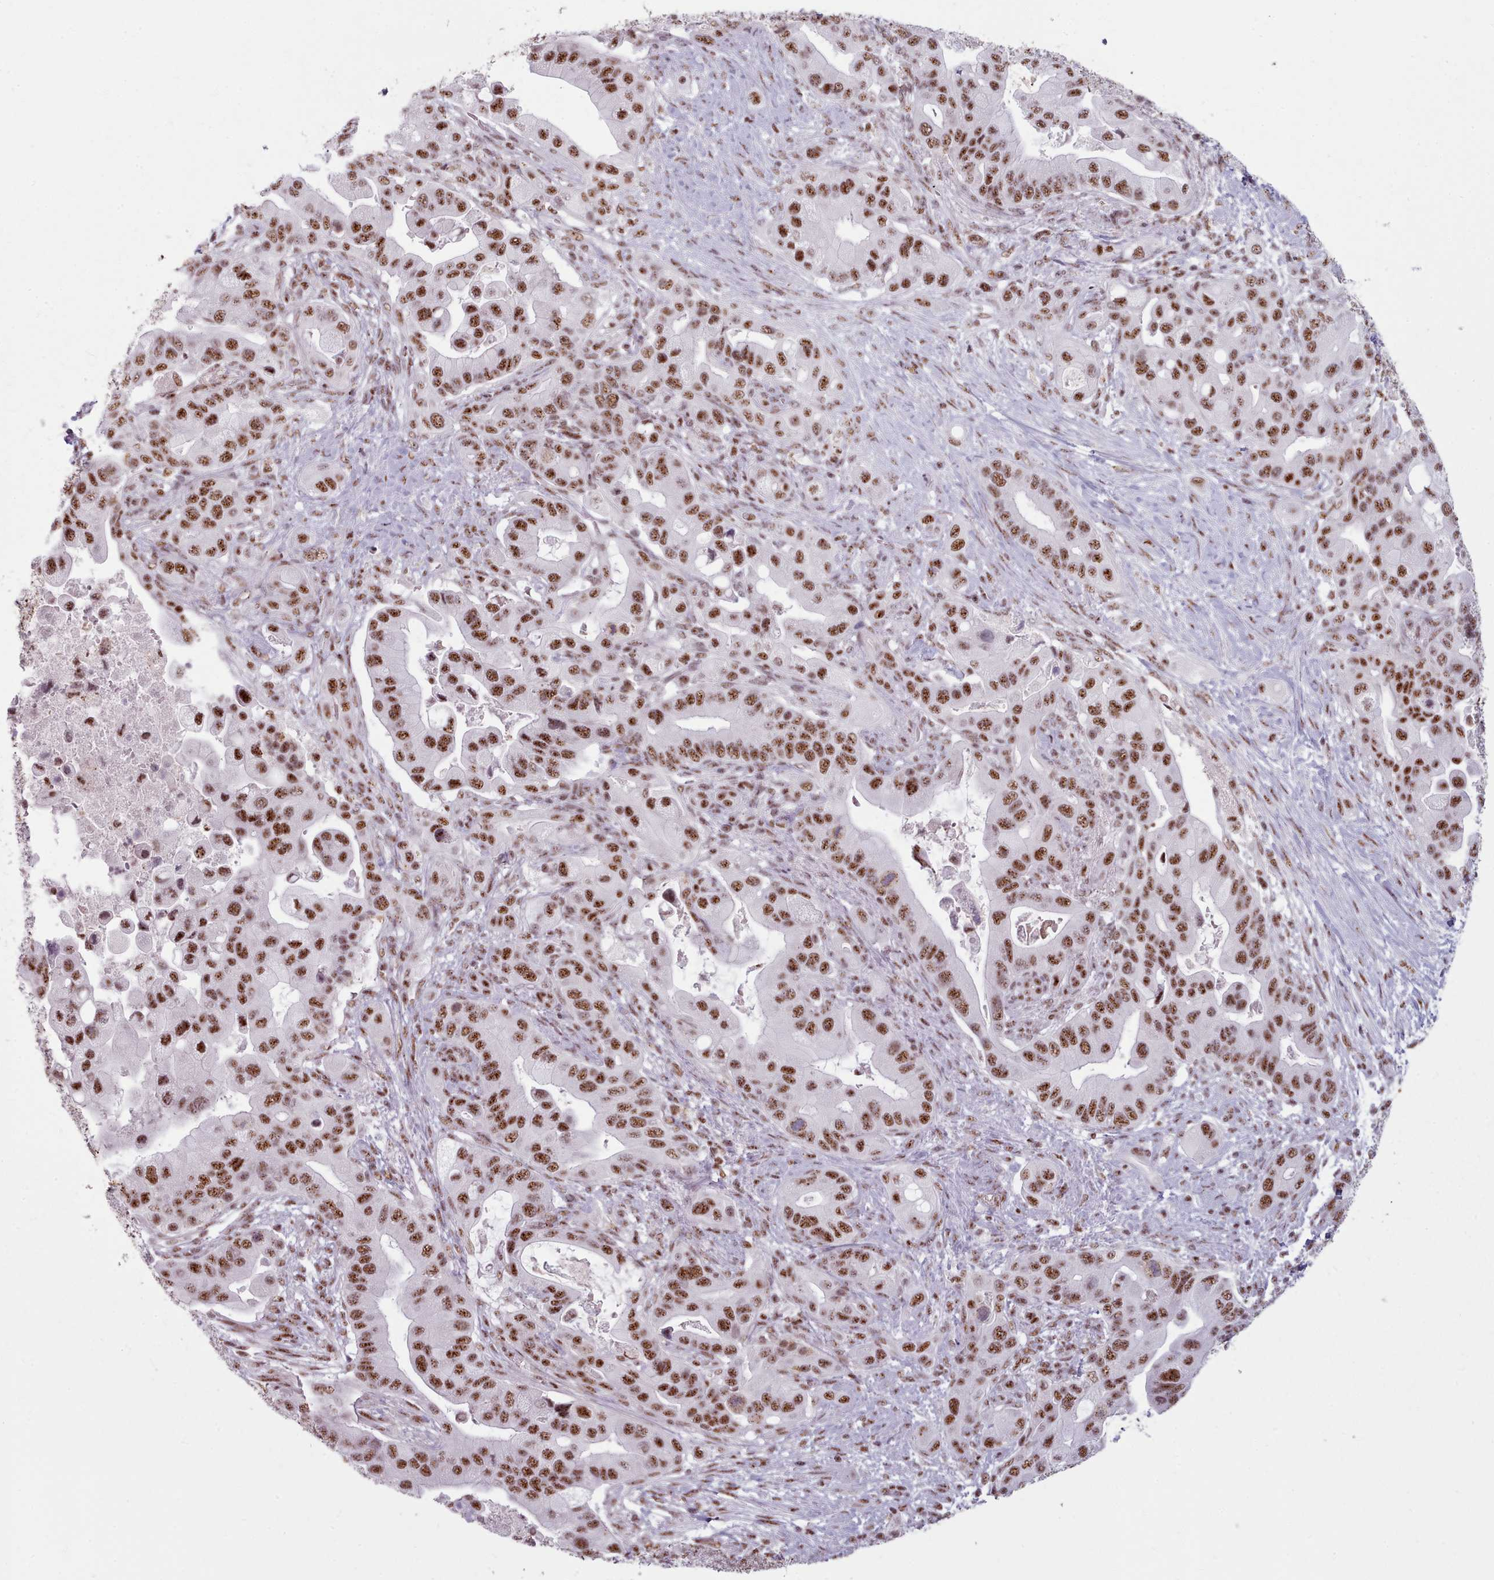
{"staining": {"intensity": "strong", "quantity": ">75%", "location": "nuclear"}, "tissue": "pancreatic cancer", "cell_type": "Tumor cells", "image_type": "cancer", "snomed": [{"axis": "morphology", "description": "Adenocarcinoma, NOS"}, {"axis": "topography", "description": "Pancreas"}], "caption": "Immunohistochemistry (IHC) of pancreatic cancer shows high levels of strong nuclear expression in about >75% of tumor cells. (DAB IHC with brightfield microscopy, high magnification).", "gene": "SRRM1", "patient": {"sex": "male", "age": 57}}